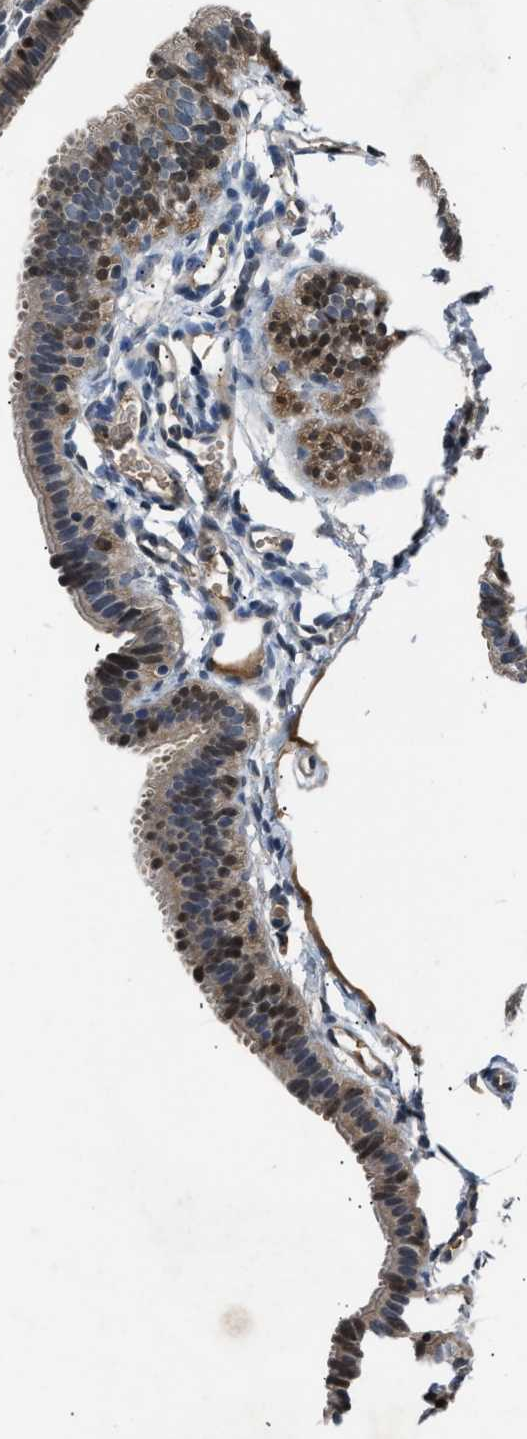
{"staining": {"intensity": "moderate", "quantity": "25%-75%", "location": "cytoplasmic/membranous,nuclear"}, "tissue": "fallopian tube", "cell_type": "Glandular cells", "image_type": "normal", "snomed": [{"axis": "morphology", "description": "Normal tissue, NOS"}, {"axis": "topography", "description": "Fallopian tube"}, {"axis": "topography", "description": "Placenta"}], "caption": "High-magnification brightfield microscopy of benign fallopian tube stained with DAB (brown) and counterstained with hematoxylin (blue). glandular cells exhibit moderate cytoplasmic/membranous,nuclear positivity is present in about25%-75% of cells. The staining was performed using DAB, with brown indicating positive protein expression. Nuclei are stained blue with hematoxylin.", "gene": "TP53I3", "patient": {"sex": "female", "age": 34}}